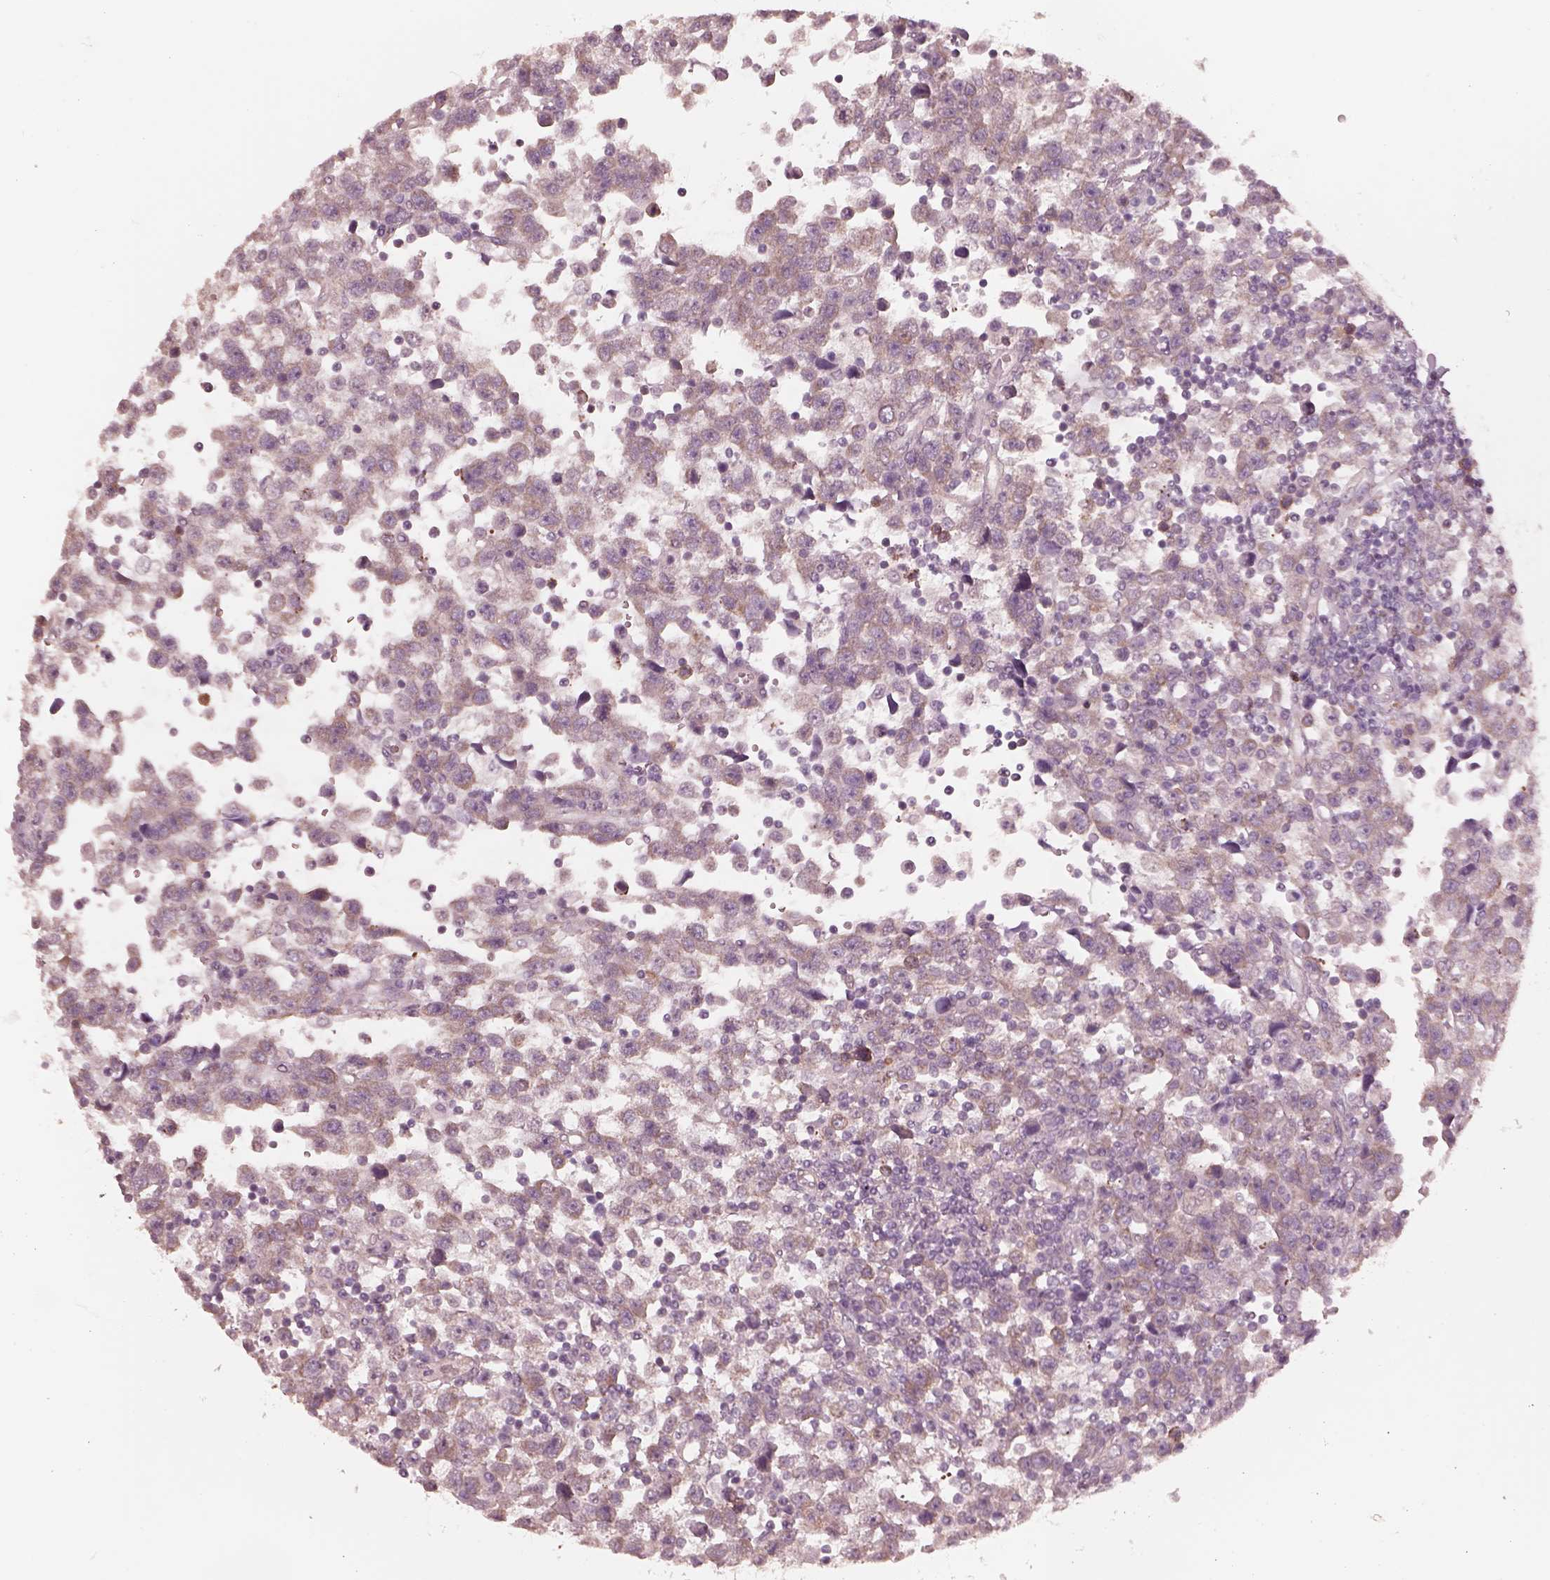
{"staining": {"intensity": "negative", "quantity": "none", "location": "none"}, "tissue": "testis cancer", "cell_type": "Tumor cells", "image_type": "cancer", "snomed": [{"axis": "morphology", "description": "Seminoma, NOS"}, {"axis": "topography", "description": "Testis"}], "caption": "Tumor cells are negative for protein expression in human testis seminoma.", "gene": "RAB3C", "patient": {"sex": "male", "age": 34}}